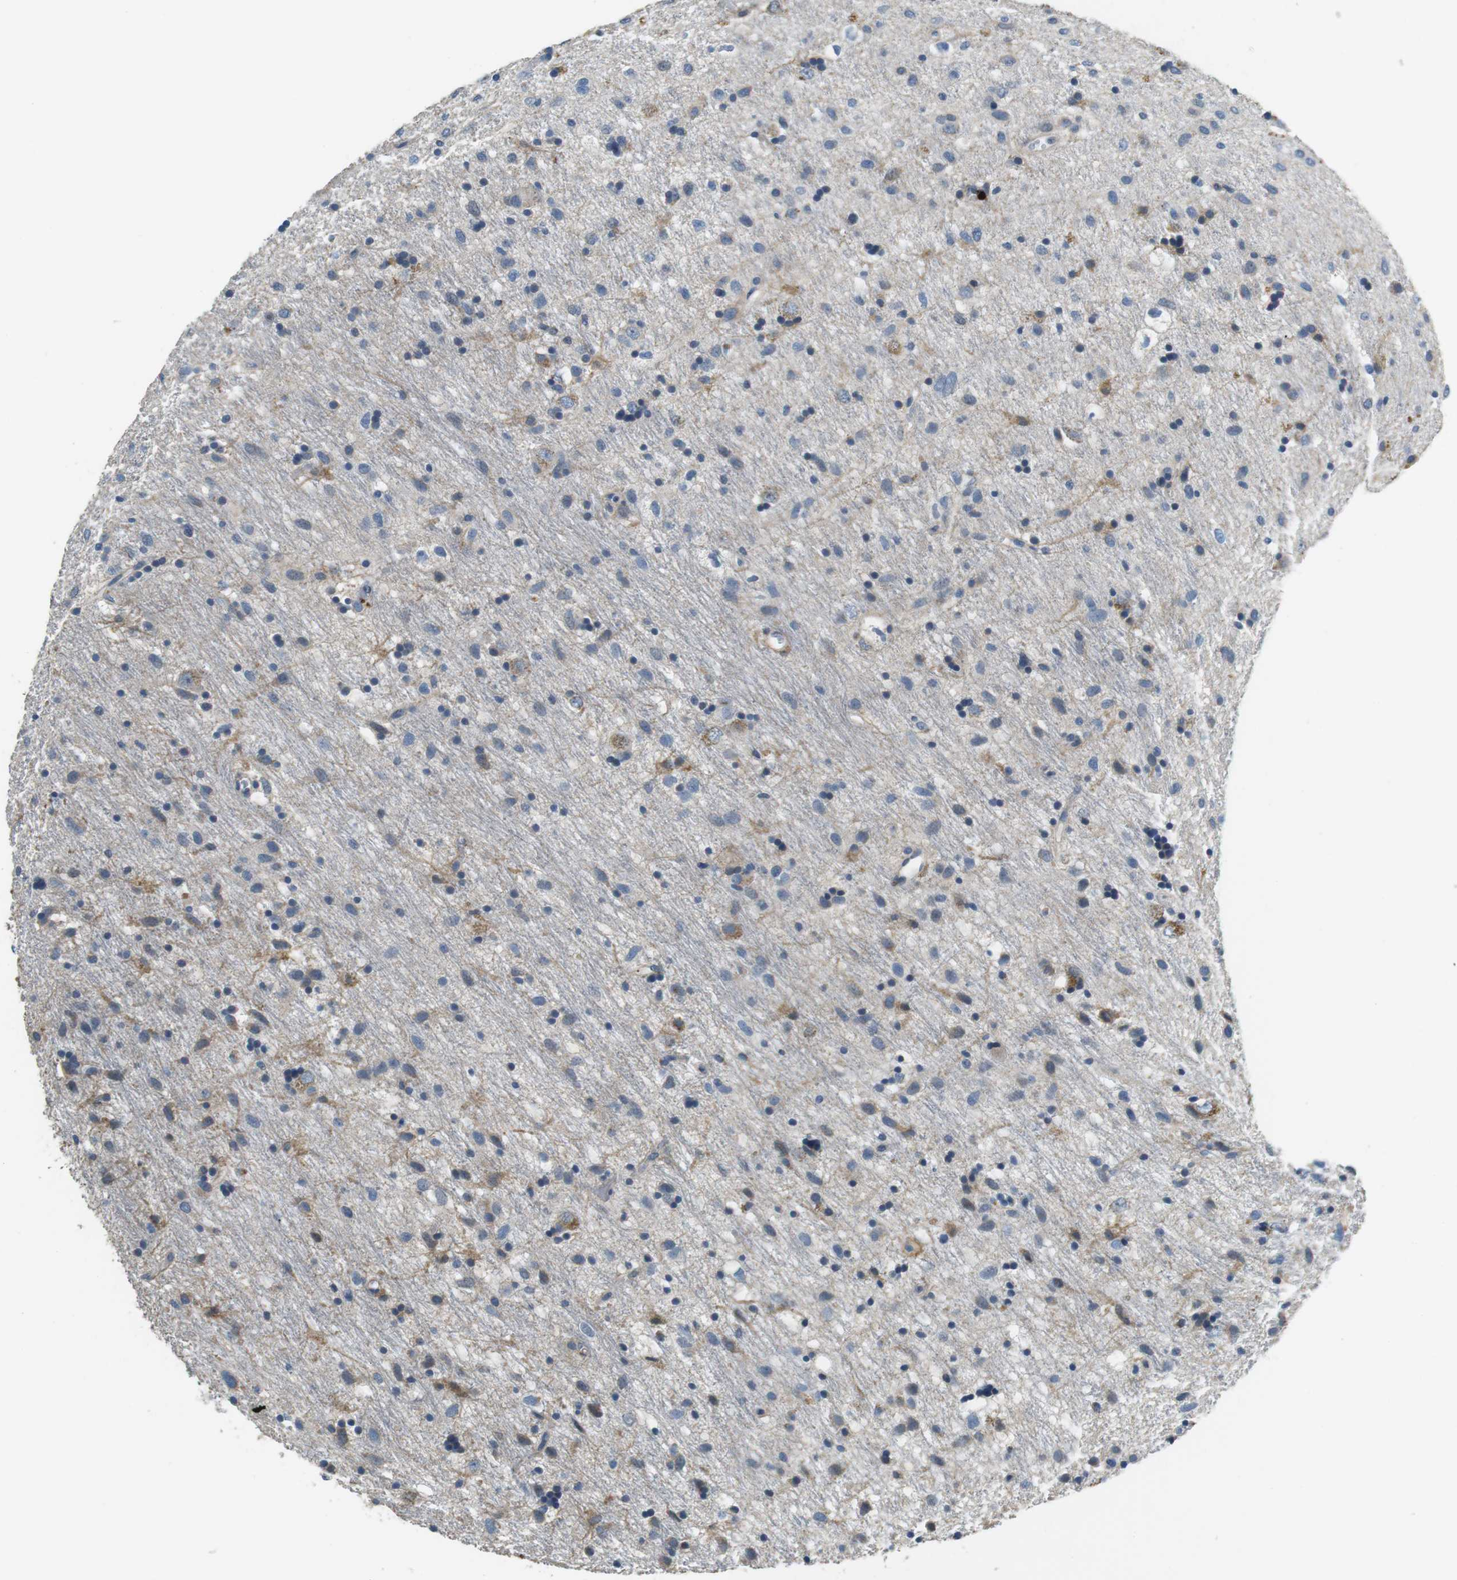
{"staining": {"intensity": "moderate", "quantity": "<25%", "location": "cytoplasmic/membranous"}, "tissue": "glioma", "cell_type": "Tumor cells", "image_type": "cancer", "snomed": [{"axis": "morphology", "description": "Glioma, malignant, Low grade"}, {"axis": "topography", "description": "Brain"}], "caption": "Malignant glioma (low-grade) stained with a protein marker reveals moderate staining in tumor cells.", "gene": "CD6", "patient": {"sex": "male", "age": 77}}